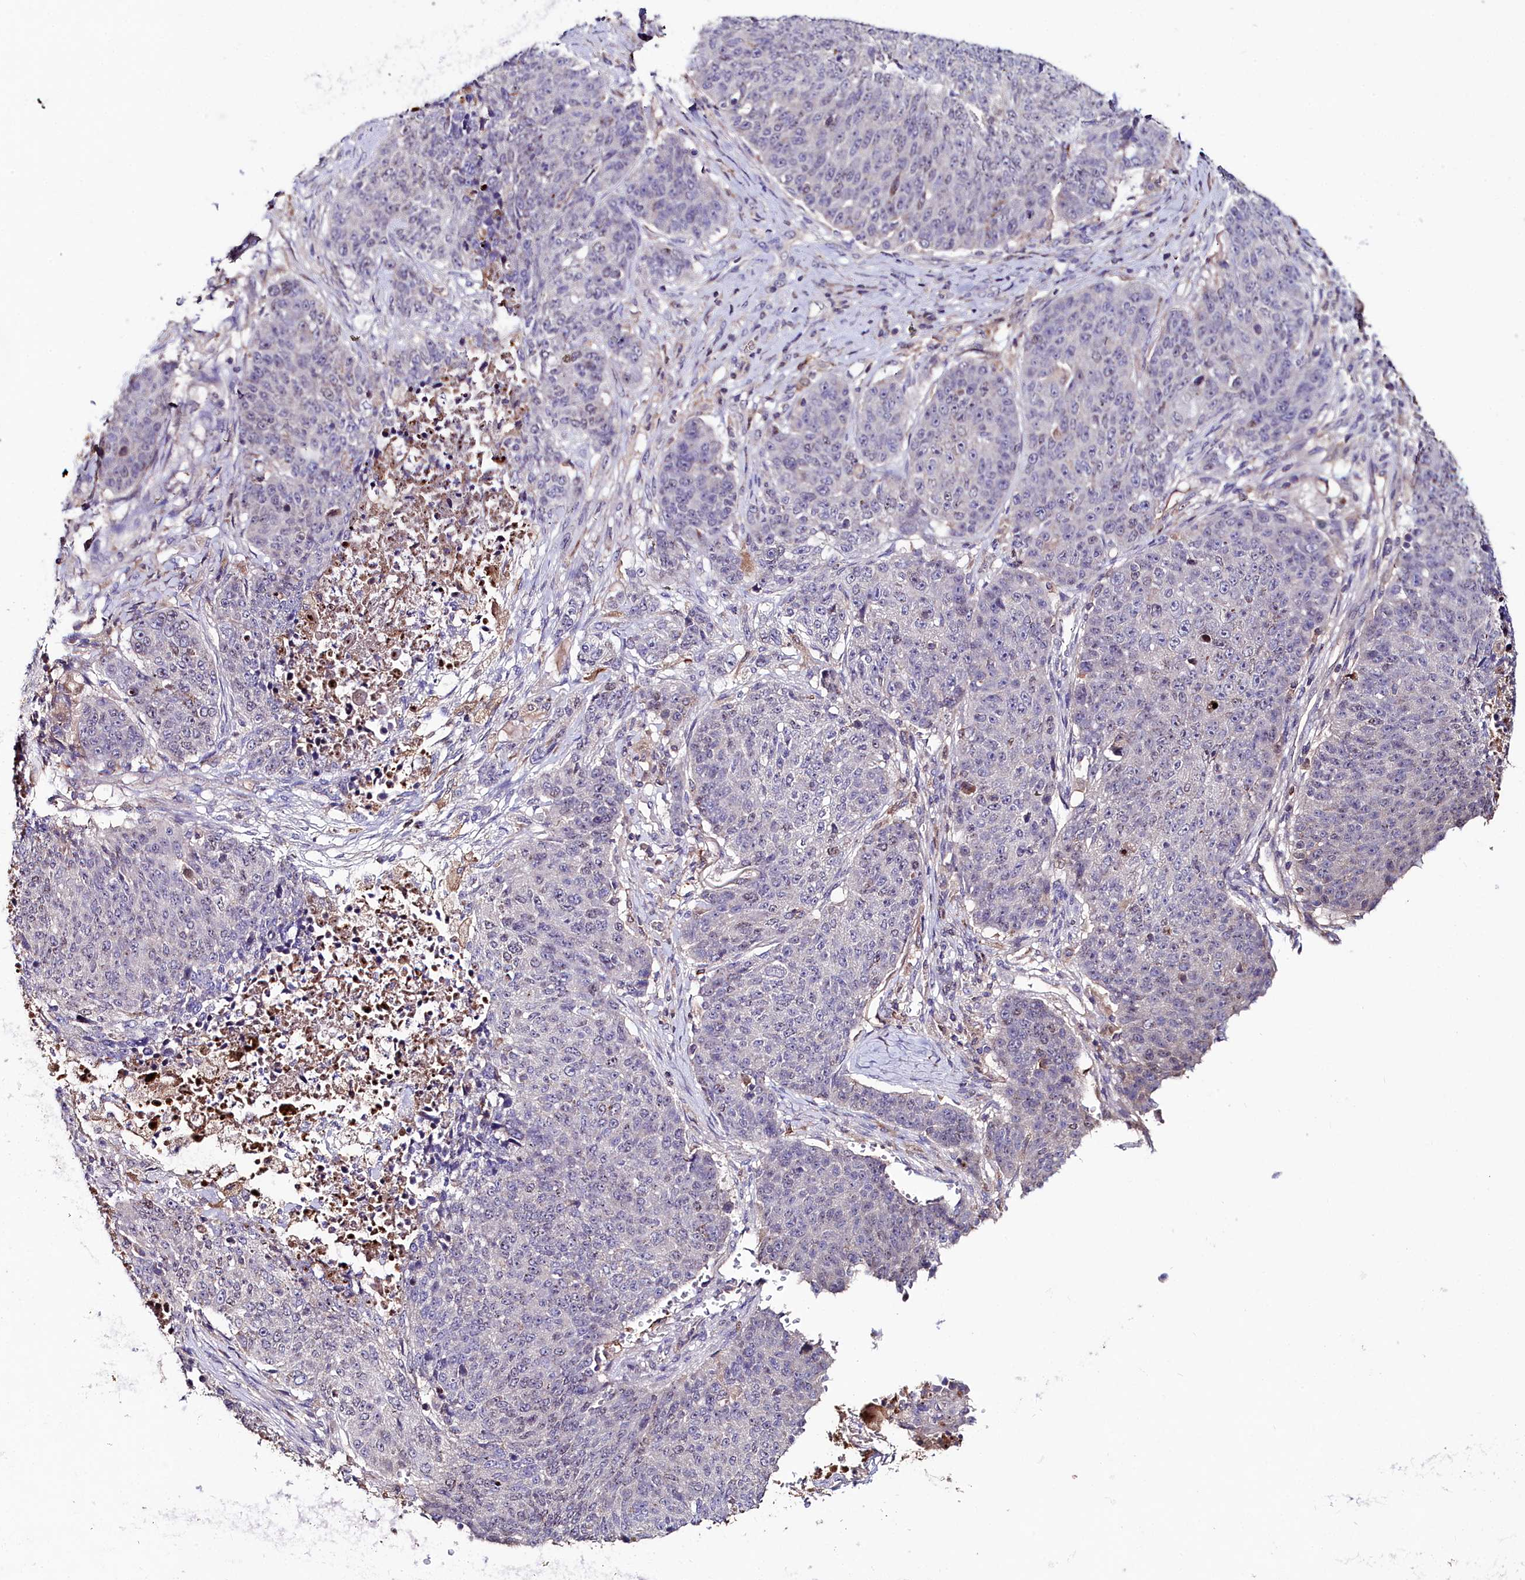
{"staining": {"intensity": "negative", "quantity": "none", "location": "none"}, "tissue": "lung cancer", "cell_type": "Tumor cells", "image_type": "cancer", "snomed": [{"axis": "morphology", "description": "Normal tissue, NOS"}, {"axis": "morphology", "description": "Squamous cell carcinoma, NOS"}, {"axis": "topography", "description": "Lymph node"}, {"axis": "topography", "description": "Lung"}], "caption": "Tumor cells show no significant protein expression in lung squamous cell carcinoma.", "gene": "AMBRA1", "patient": {"sex": "male", "age": 66}}